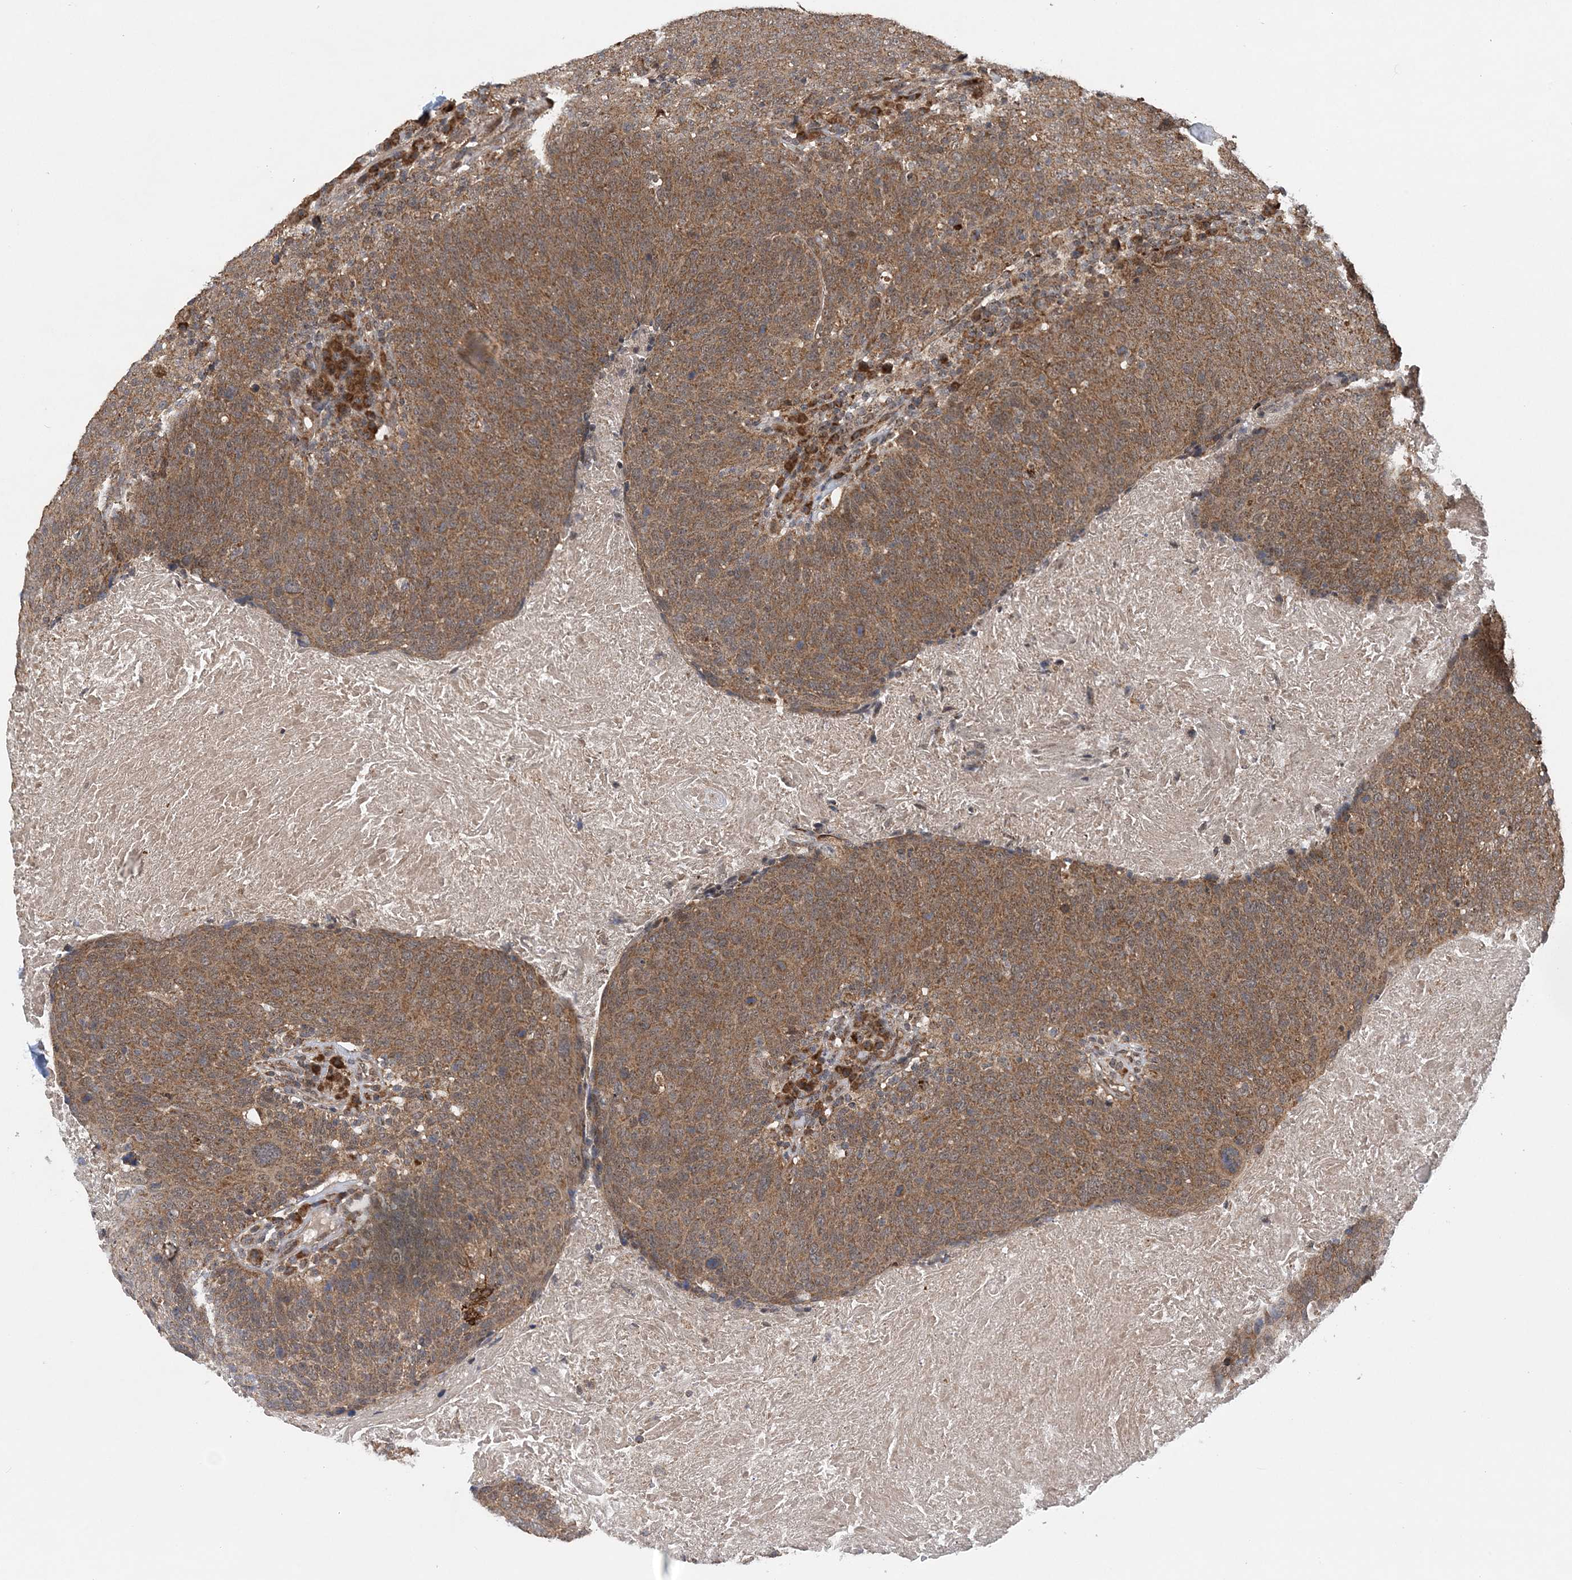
{"staining": {"intensity": "moderate", "quantity": ">75%", "location": "cytoplasmic/membranous"}, "tissue": "head and neck cancer", "cell_type": "Tumor cells", "image_type": "cancer", "snomed": [{"axis": "morphology", "description": "Squamous cell carcinoma, NOS"}, {"axis": "morphology", "description": "Squamous cell carcinoma, metastatic, NOS"}, {"axis": "topography", "description": "Lymph node"}, {"axis": "topography", "description": "Head-Neck"}], "caption": "Immunohistochemical staining of head and neck cancer displays medium levels of moderate cytoplasmic/membranous staining in about >75% of tumor cells.", "gene": "PCBP1", "patient": {"sex": "male", "age": 62}}